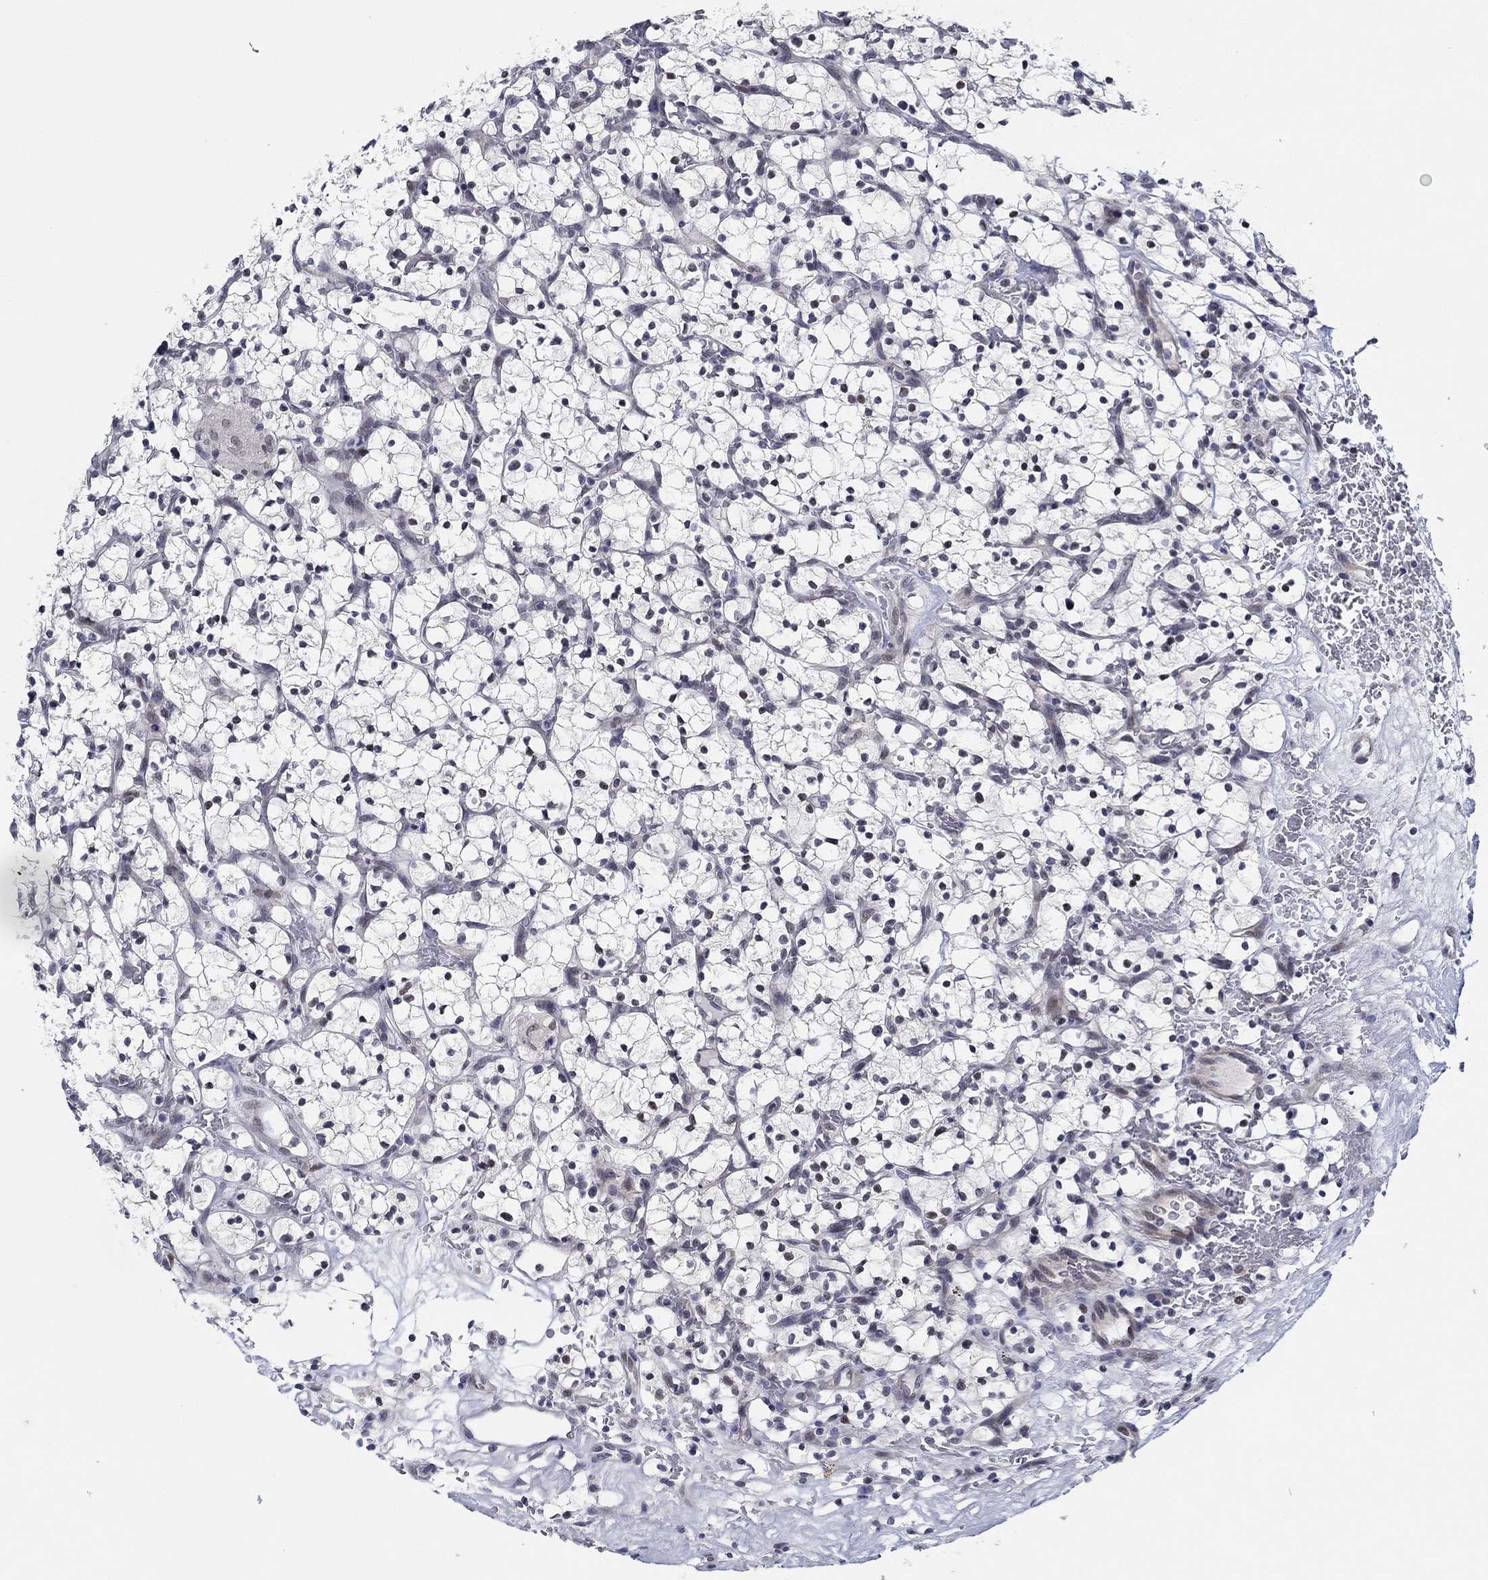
{"staining": {"intensity": "negative", "quantity": "none", "location": "none"}, "tissue": "renal cancer", "cell_type": "Tumor cells", "image_type": "cancer", "snomed": [{"axis": "morphology", "description": "Adenocarcinoma, NOS"}, {"axis": "topography", "description": "Kidney"}], "caption": "A high-resolution micrograph shows IHC staining of renal cancer (adenocarcinoma), which displays no significant positivity in tumor cells. (Stains: DAB IHC with hematoxylin counter stain, Microscopy: brightfield microscopy at high magnification).", "gene": "SLC34A1", "patient": {"sex": "female", "age": 64}}